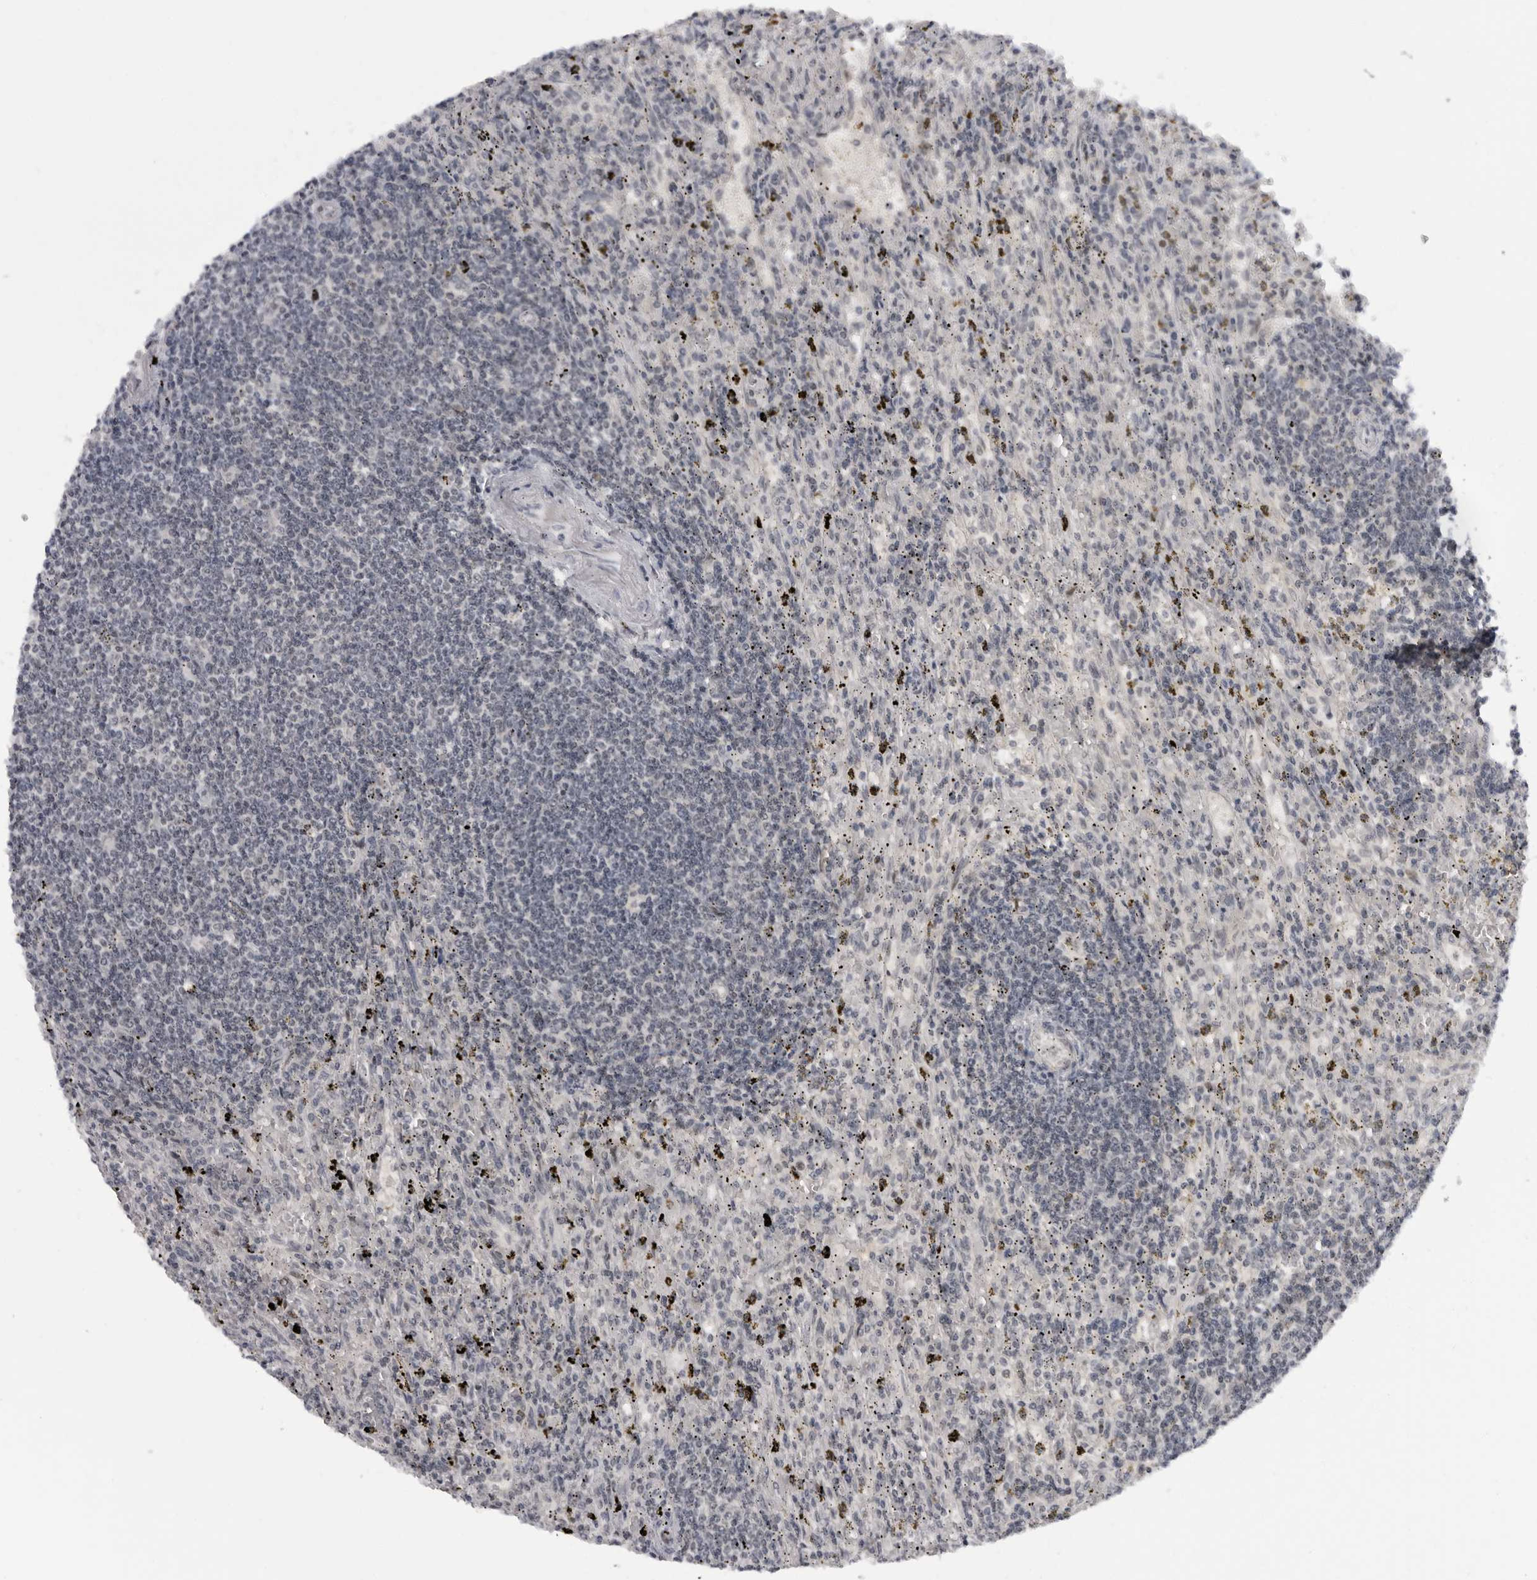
{"staining": {"intensity": "negative", "quantity": "none", "location": "none"}, "tissue": "lymphoma", "cell_type": "Tumor cells", "image_type": "cancer", "snomed": [{"axis": "morphology", "description": "Malignant lymphoma, non-Hodgkin's type, Low grade"}, {"axis": "topography", "description": "Spleen"}], "caption": "DAB immunohistochemical staining of human malignant lymphoma, non-Hodgkin's type (low-grade) demonstrates no significant expression in tumor cells.", "gene": "ALPK2", "patient": {"sex": "male", "age": 76}}